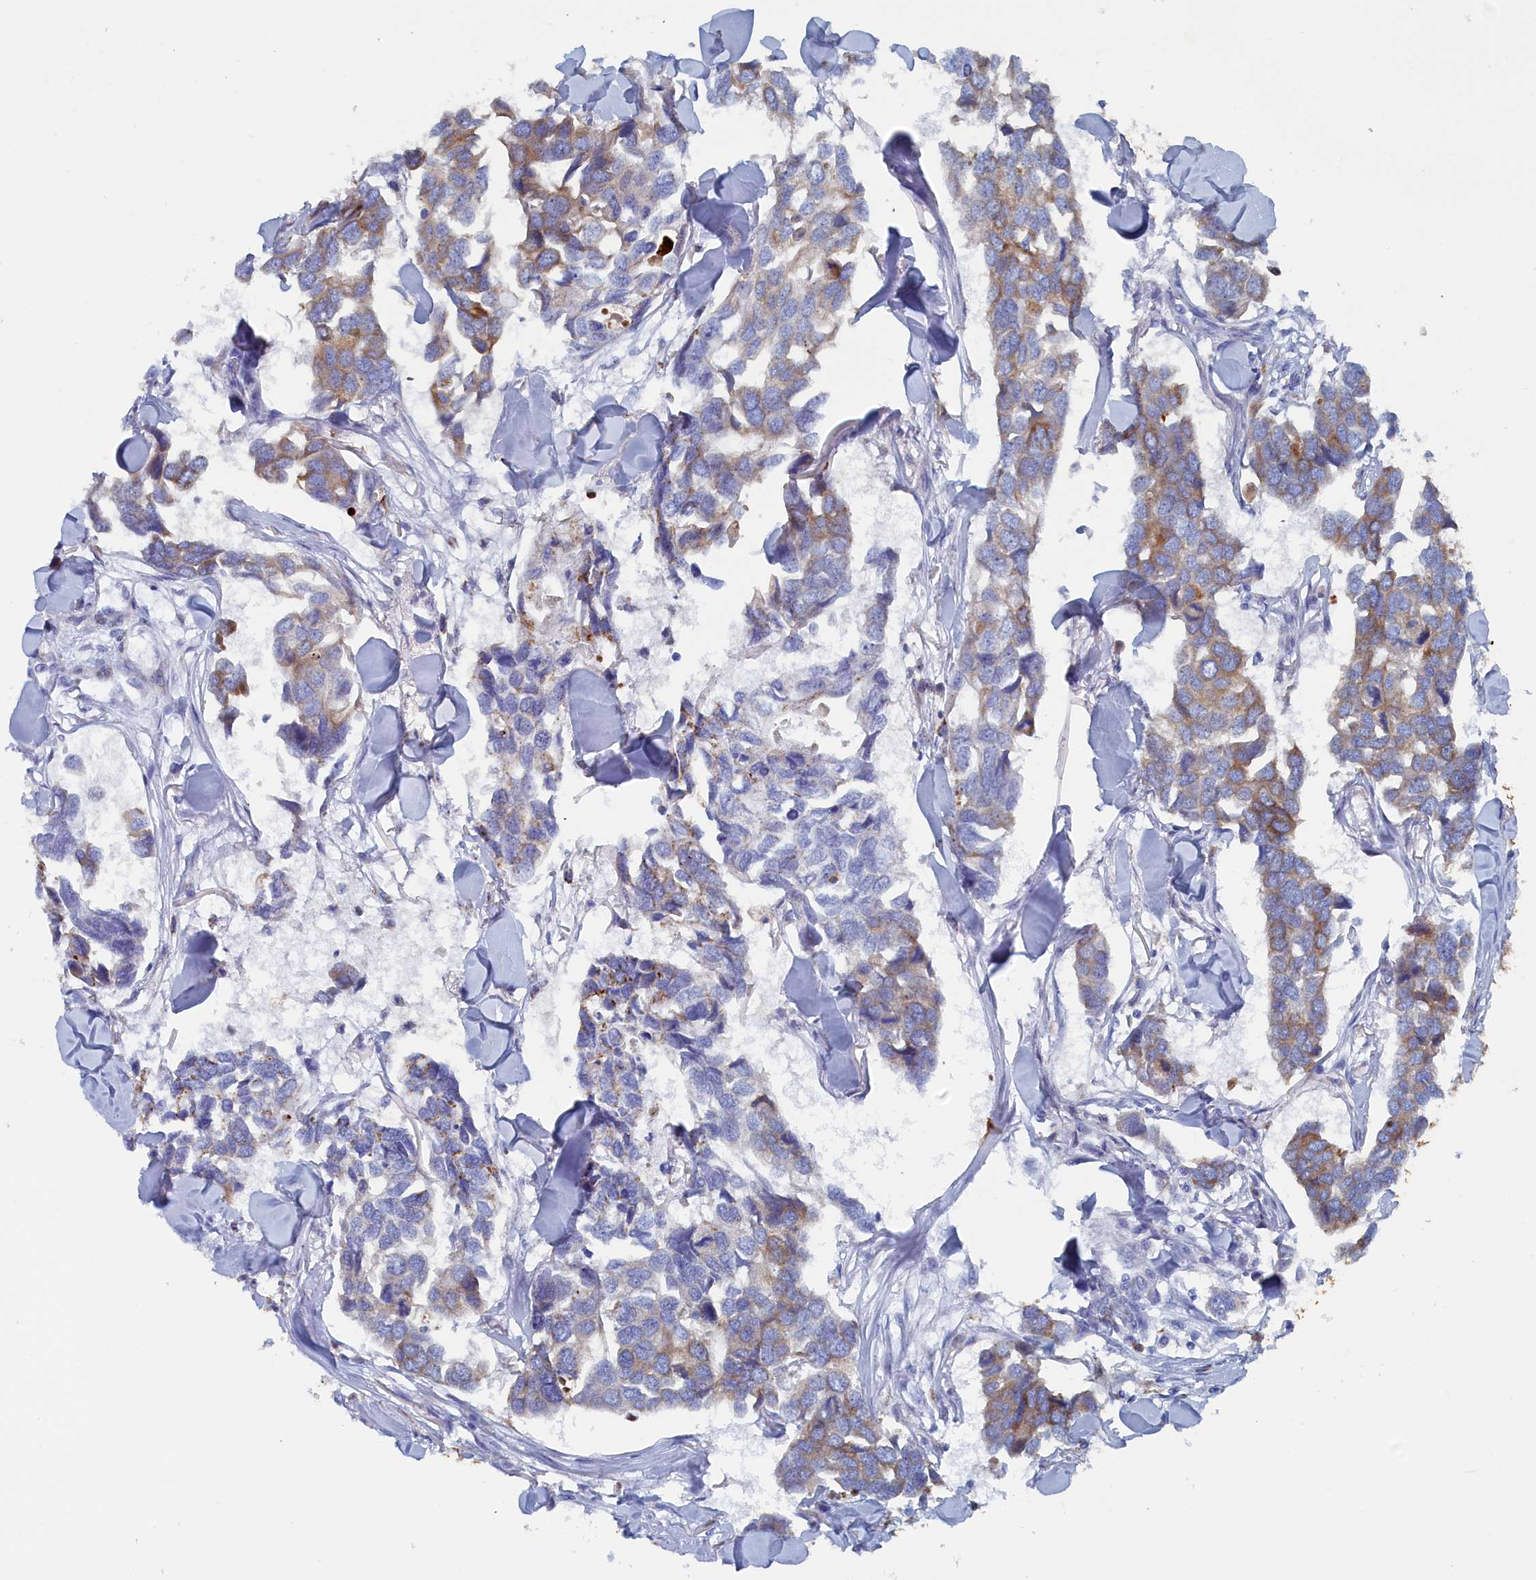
{"staining": {"intensity": "moderate", "quantity": "<25%", "location": "cytoplasmic/membranous"}, "tissue": "breast cancer", "cell_type": "Tumor cells", "image_type": "cancer", "snomed": [{"axis": "morphology", "description": "Duct carcinoma"}, {"axis": "topography", "description": "Breast"}], "caption": "Breast cancer (infiltrating ductal carcinoma) tissue demonstrates moderate cytoplasmic/membranous staining in approximately <25% of tumor cells, visualized by immunohistochemistry.", "gene": "COG7", "patient": {"sex": "female", "age": 83}}